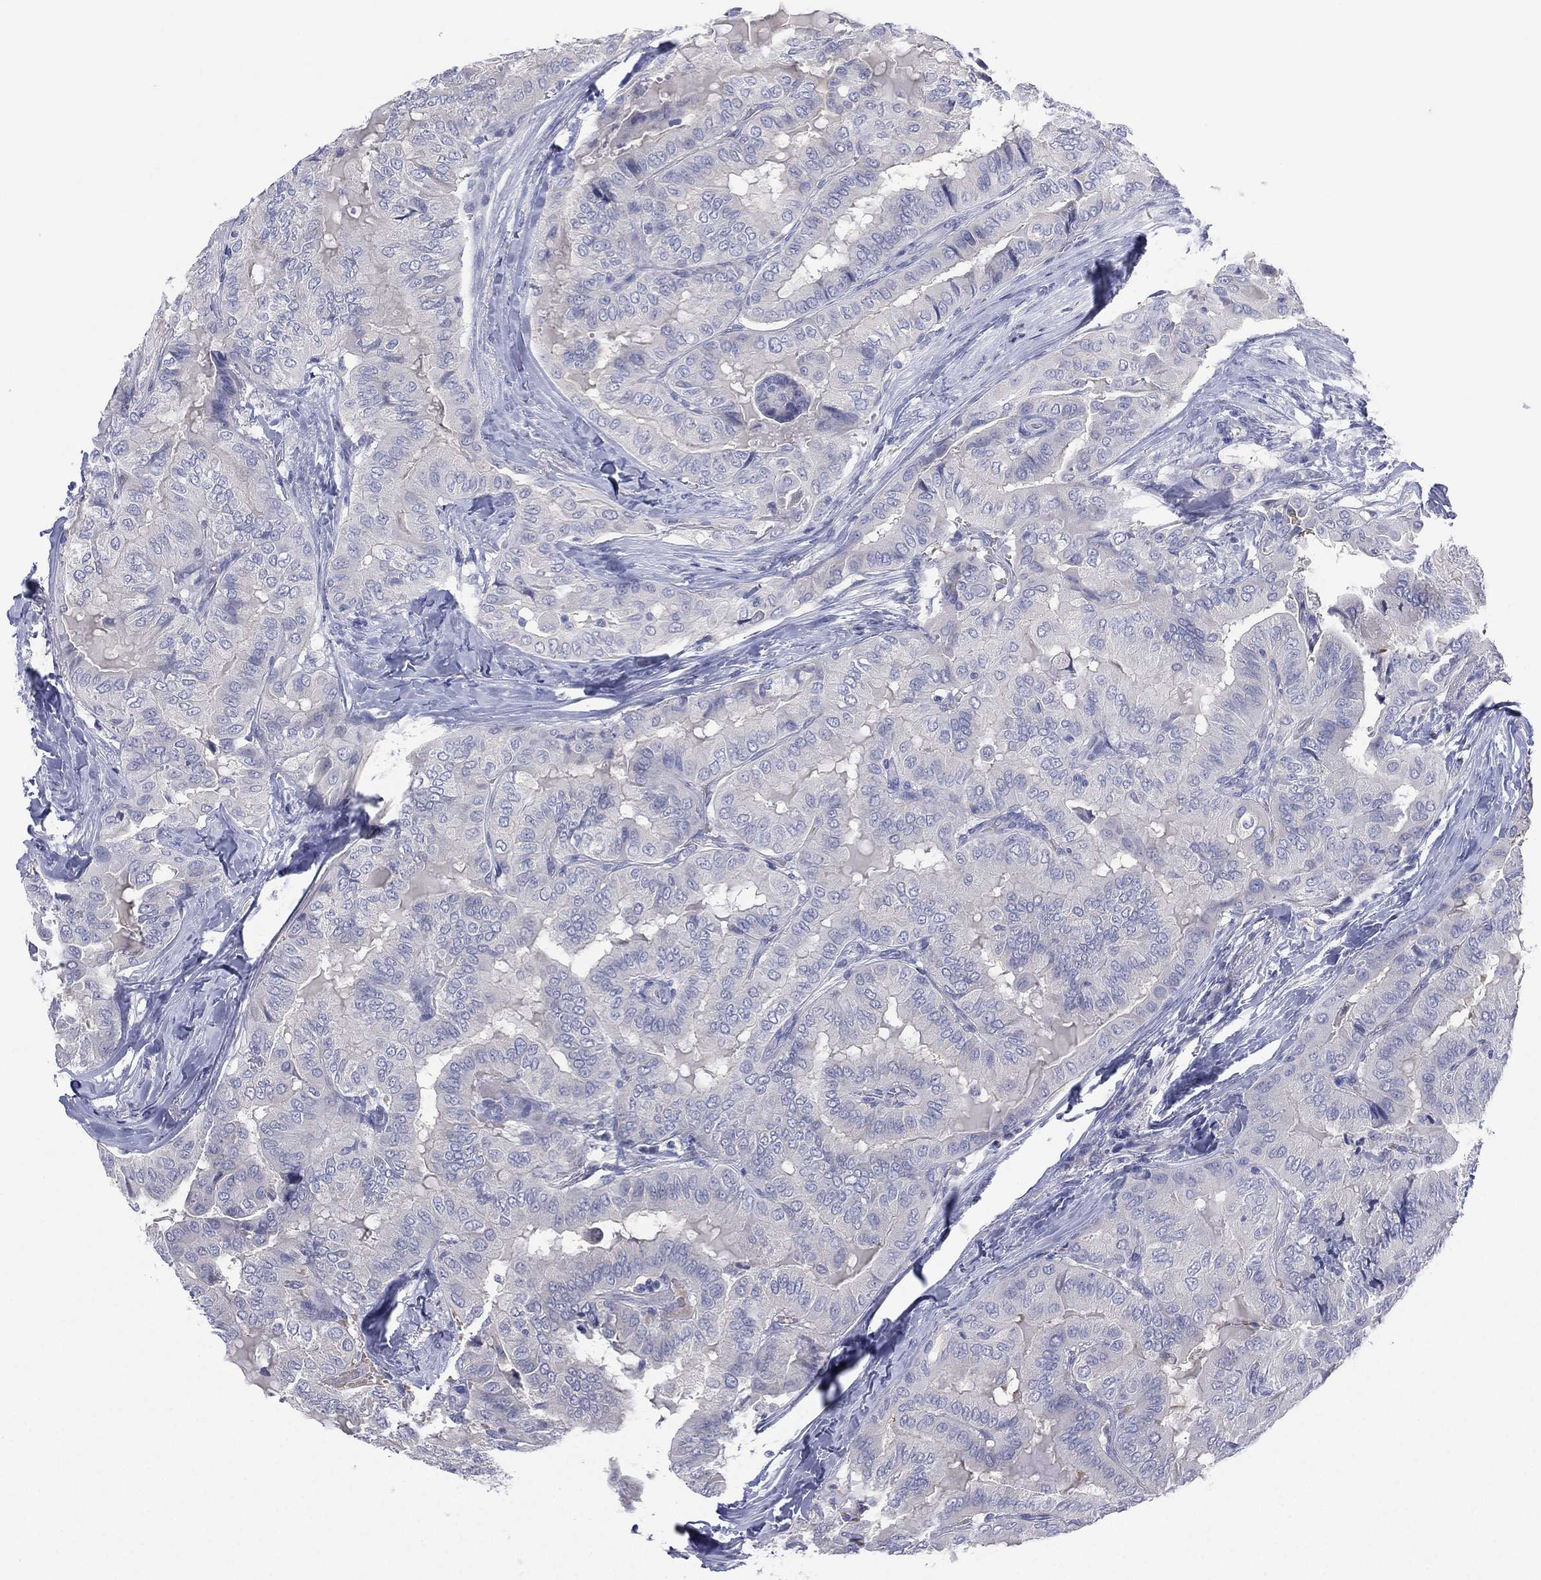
{"staining": {"intensity": "negative", "quantity": "none", "location": "none"}, "tissue": "thyroid cancer", "cell_type": "Tumor cells", "image_type": "cancer", "snomed": [{"axis": "morphology", "description": "Papillary adenocarcinoma, NOS"}, {"axis": "topography", "description": "Thyroid gland"}], "caption": "DAB immunohistochemical staining of human thyroid papillary adenocarcinoma shows no significant staining in tumor cells.", "gene": "CYP2D6", "patient": {"sex": "female", "age": 68}}